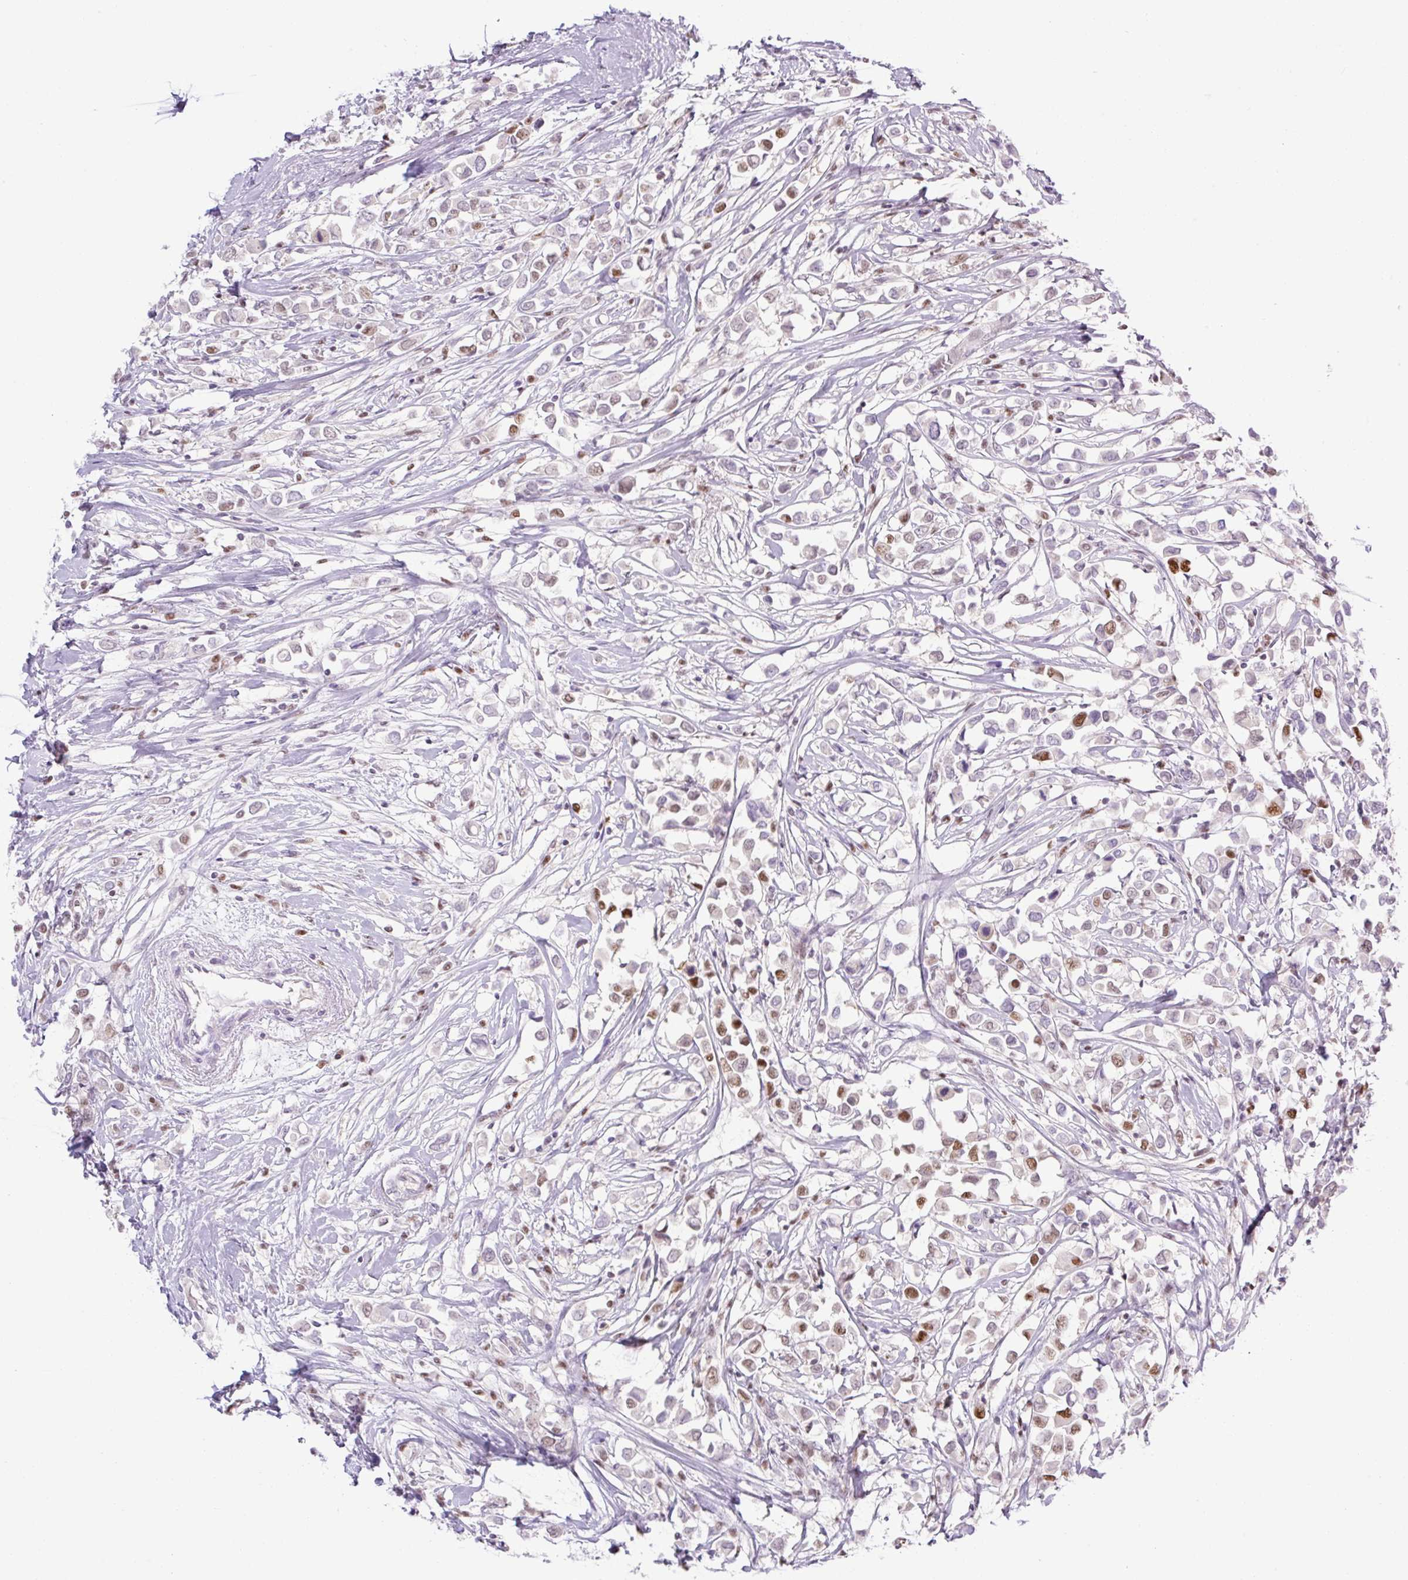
{"staining": {"intensity": "moderate", "quantity": "<25%", "location": "nuclear"}, "tissue": "breast cancer", "cell_type": "Tumor cells", "image_type": "cancer", "snomed": [{"axis": "morphology", "description": "Duct carcinoma"}, {"axis": "topography", "description": "Breast"}], "caption": "Protein expression analysis of infiltrating ductal carcinoma (breast) displays moderate nuclear staining in about <25% of tumor cells.", "gene": "TLE3", "patient": {"sex": "female", "age": 61}}